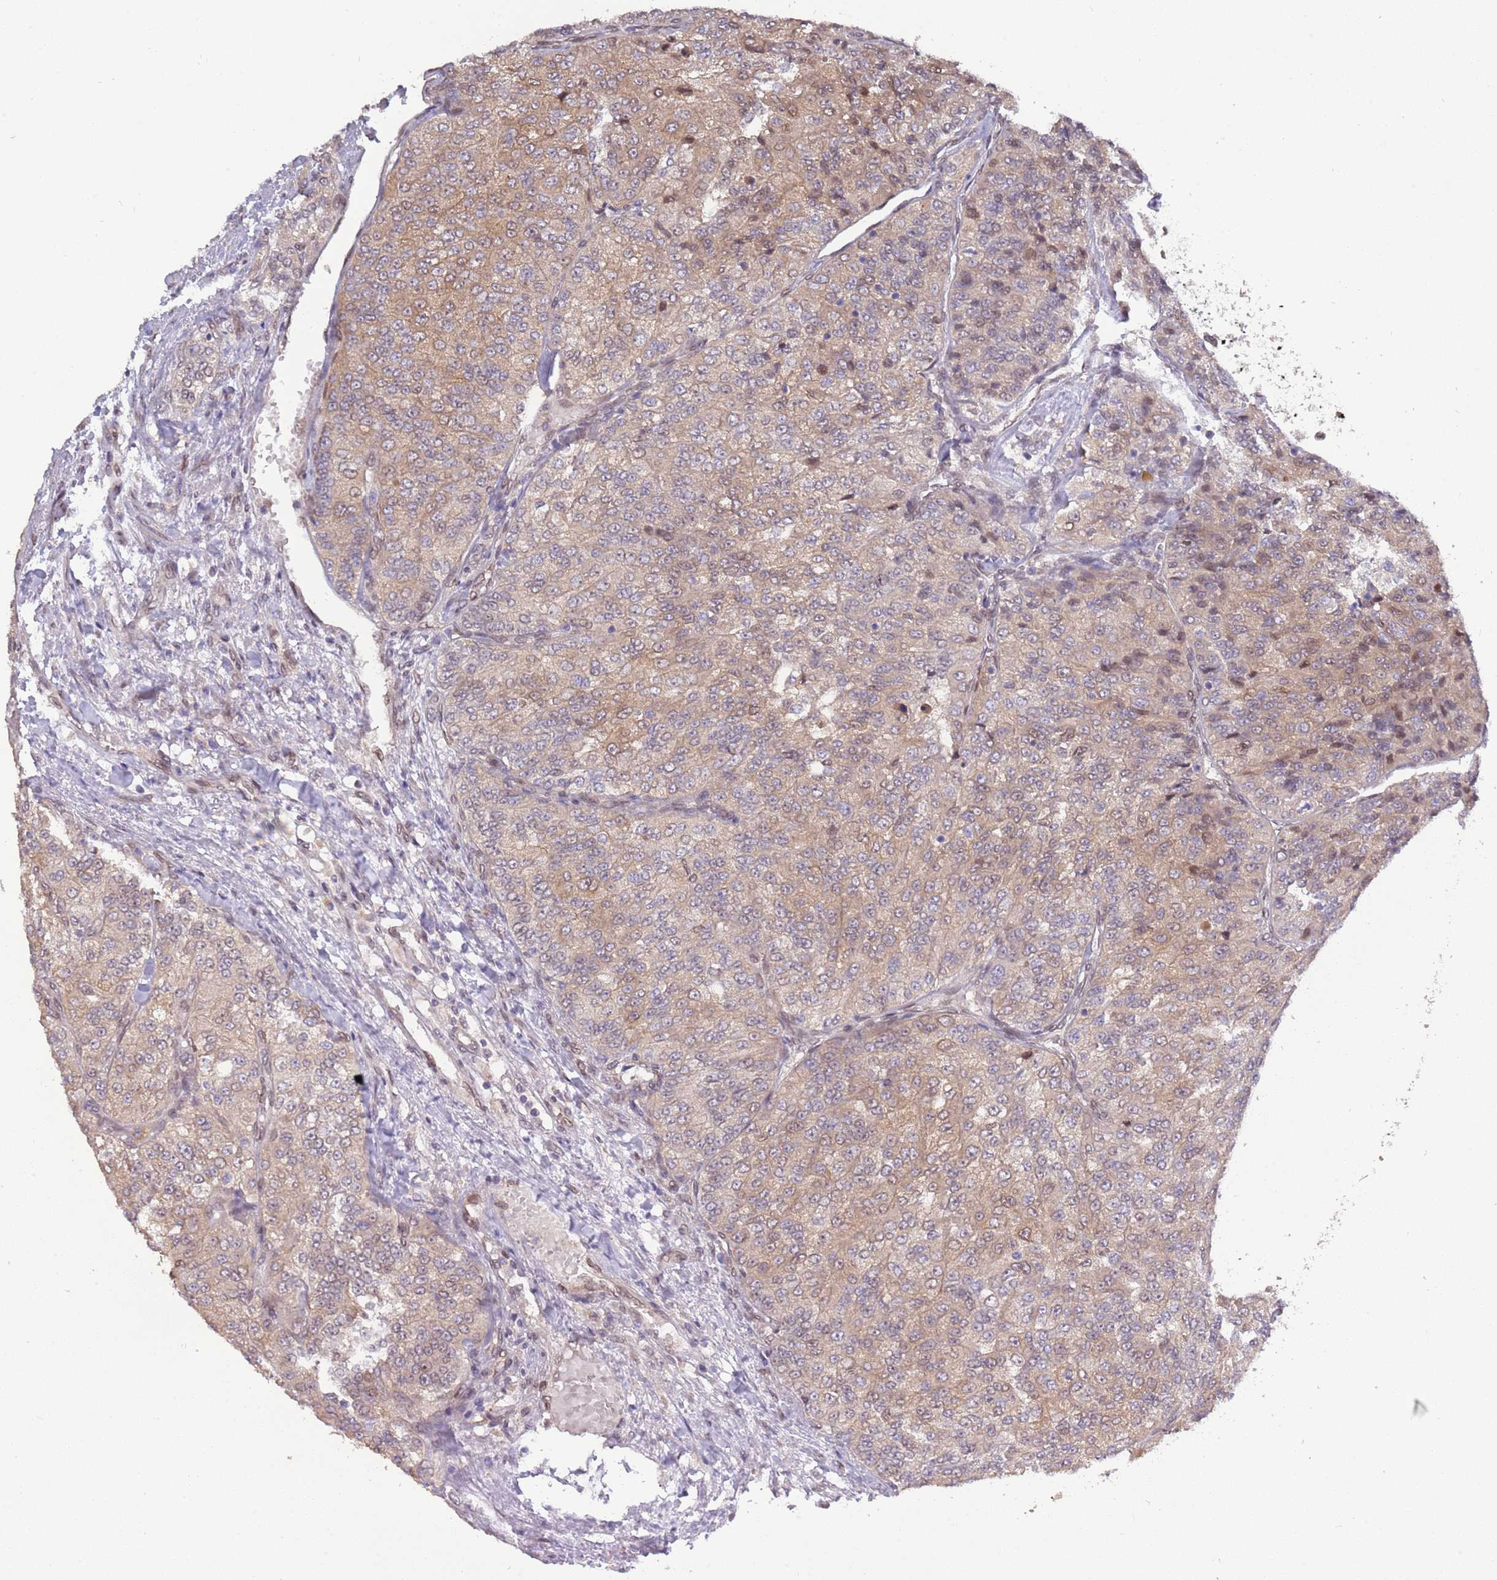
{"staining": {"intensity": "weak", "quantity": "25%-75%", "location": "cytoplasmic/membranous,nuclear"}, "tissue": "renal cancer", "cell_type": "Tumor cells", "image_type": "cancer", "snomed": [{"axis": "morphology", "description": "Adenocarcinoma, NOS"}, {"axis": "topography", "description": "Kidney"}], "caption": "Immunohistochemical staining of human renal adenocarcinoma reveals weak cytoplasmic/membranous and nuclear protein staining in approximately 25%-75% of tumor cells.", "gene": "ZNF665", "patient": {"sex": "female", "age": 63}}